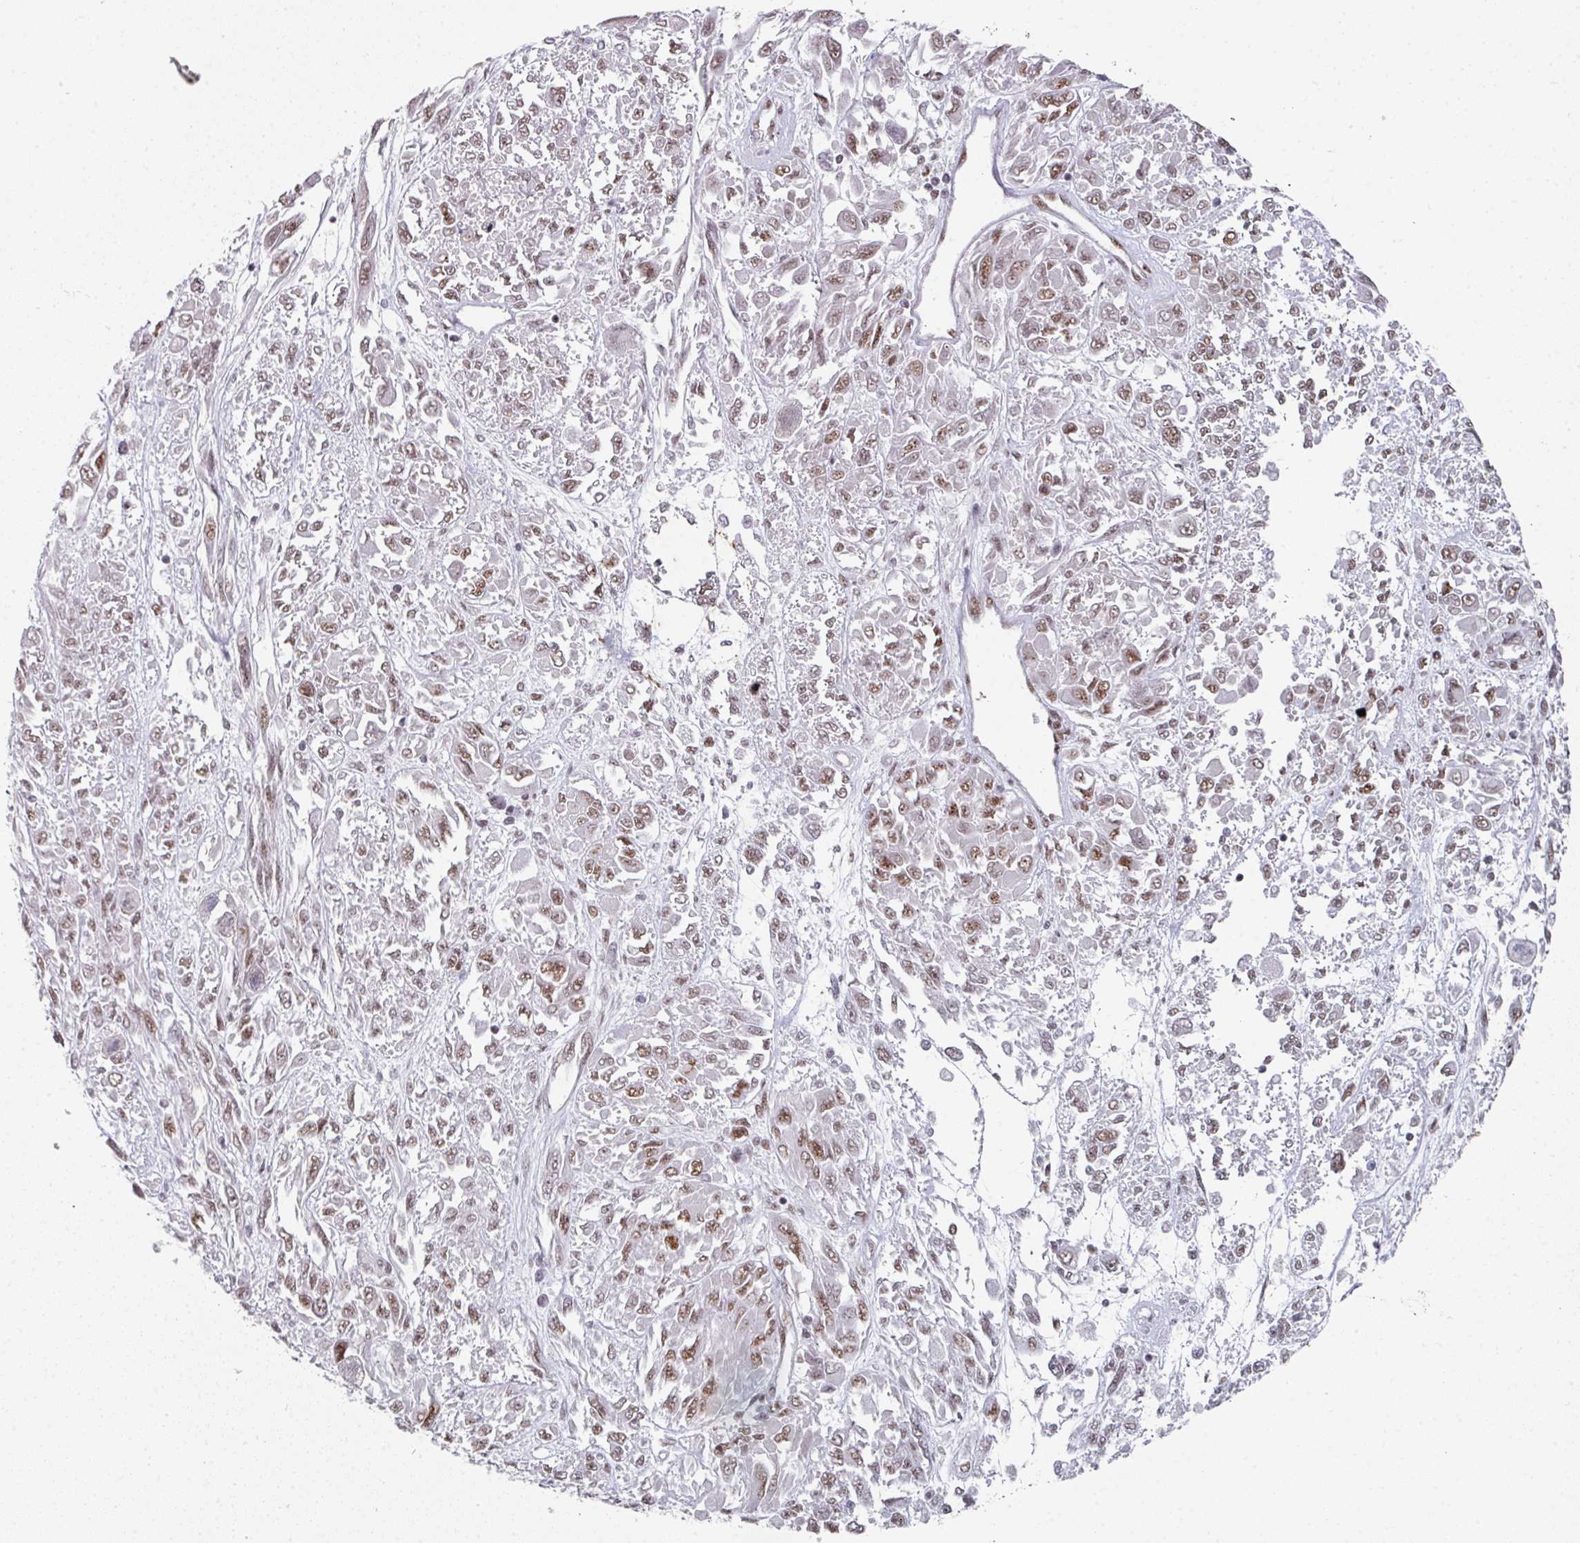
{"staining": {"intensity": "moderate", "quantity": ">75%", "location": "nuclear"}, "tissue": "melanoma", "cell_type": "Tumor cells", "image_type": "cancer", "snomed": [{"axis": "morphology", "description": "Malignant melanoma, NOS"}, {"axis": "topography", "description": "Skin"}], "caption": "Human malignant melanoma stained with a protein marker exhibits moderate staining in tumor cells.", "gene": "SF3B5", "patient": {"sex": "female", "age": 91}}